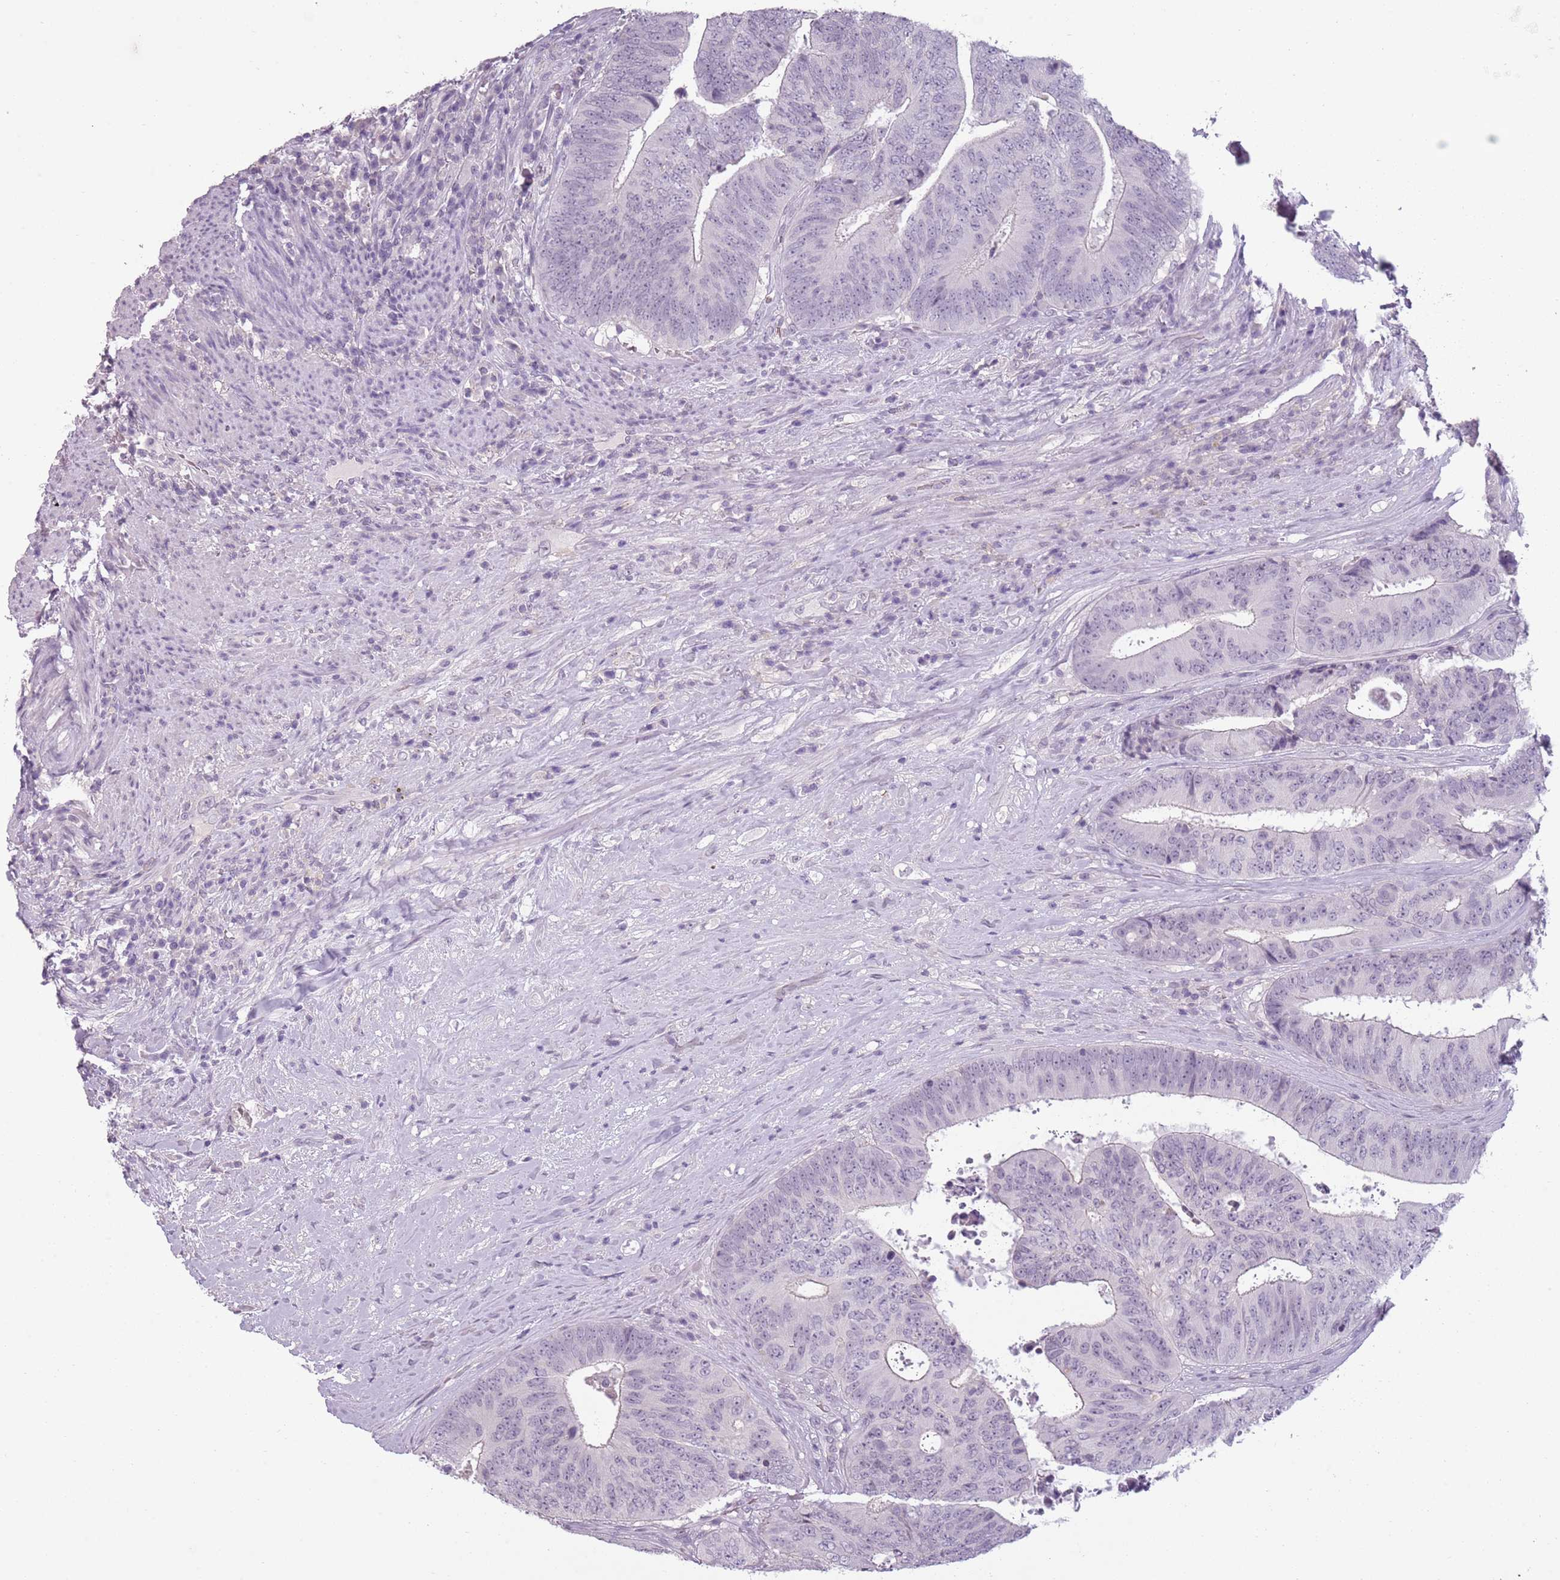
{"staining": {"intensity": "negative", "quantity": "none", "location": "none"}, "tissue": "colorectal cancer", "cell_type": "Tumor cells", "image_type": "cancer", "snomed": [{"axis": "morphology", "description": "Adenocarcinoma, NOS"}, {"axis": "topography", "description": "Rectum"}], "caption": "DAB immunohistochemical staining of colorectal adenocarcinoma exhibits no significant expression in tumor cells.", "gene": "PIEZO1", "patient": {"sex": "male", "age": 72}}